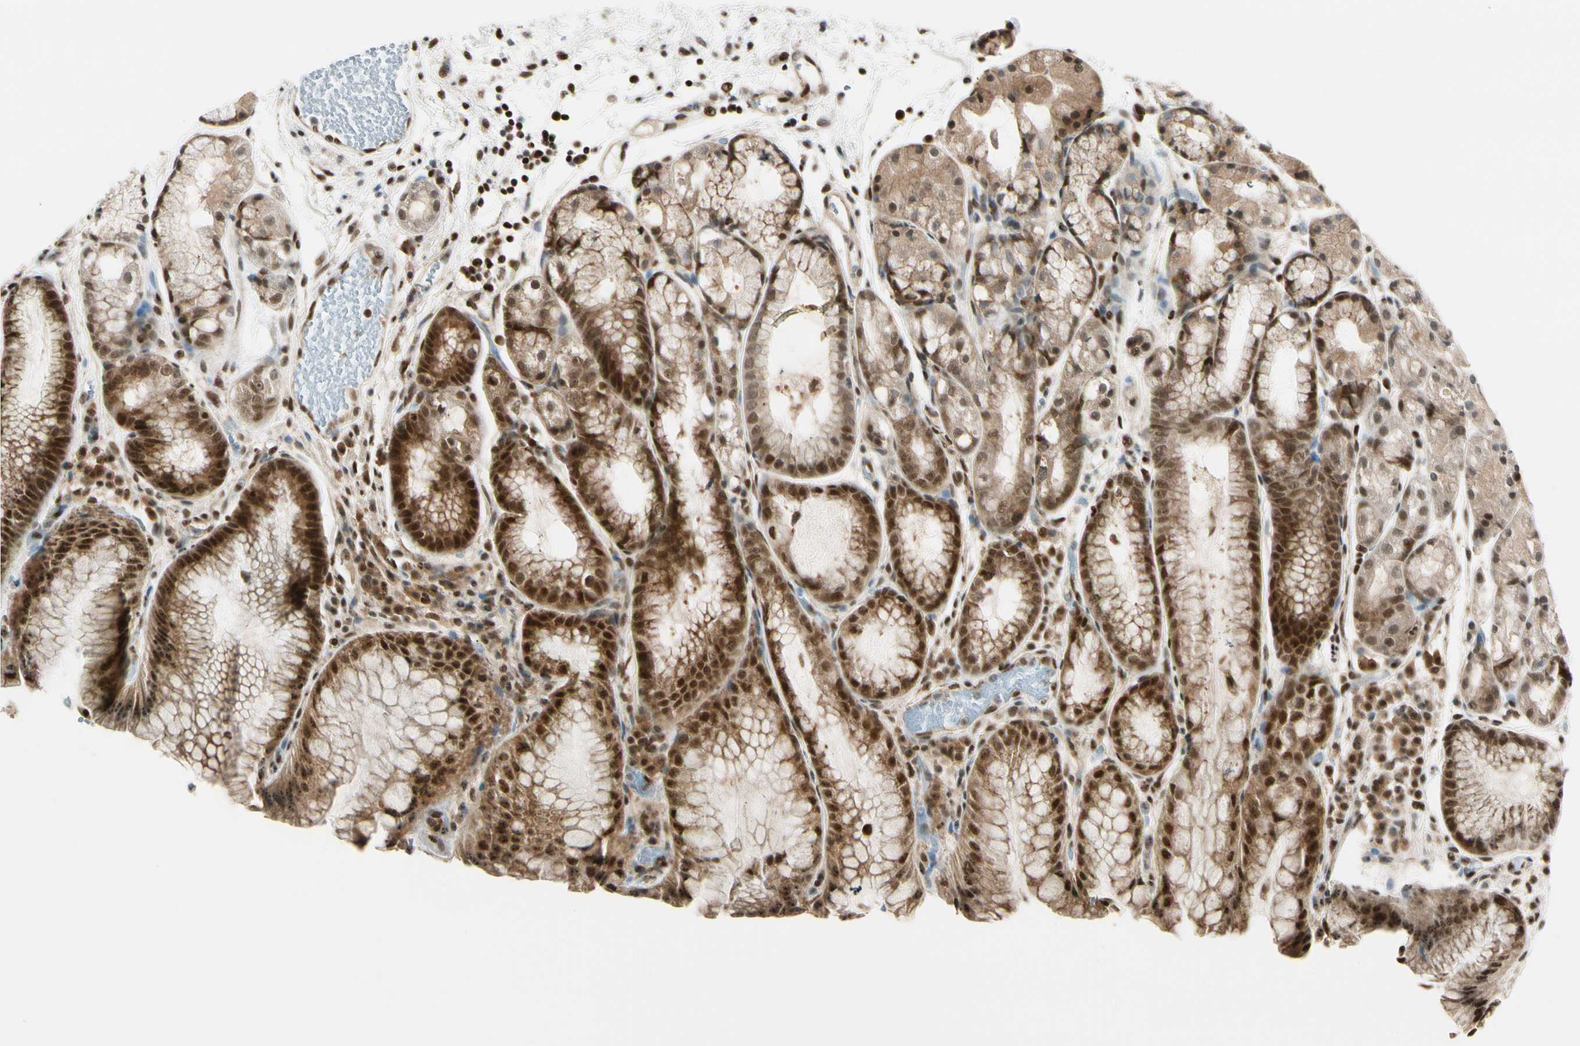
{"staining": {"intensity": "strong", "quantity": "25%-75%", "location": "cytoplasmic/membranous,nuclear"}, "tissue": "stomach", "cell_type": "Glandular cells", "image_type": "normal", "snomed": [{"axis": "morphology", "description": "Normal tissue, NOS"}, {"axis": "topography", "description": "Stomach, upper"}], "caption": "Glandular cells exhibit high levels of strong cytoplasmic/membranous,nuclear expression in about 25%-75% of cells in normal stomach.", "gene": "DAXX", "patient": {"sex": "male", "age": 72}}